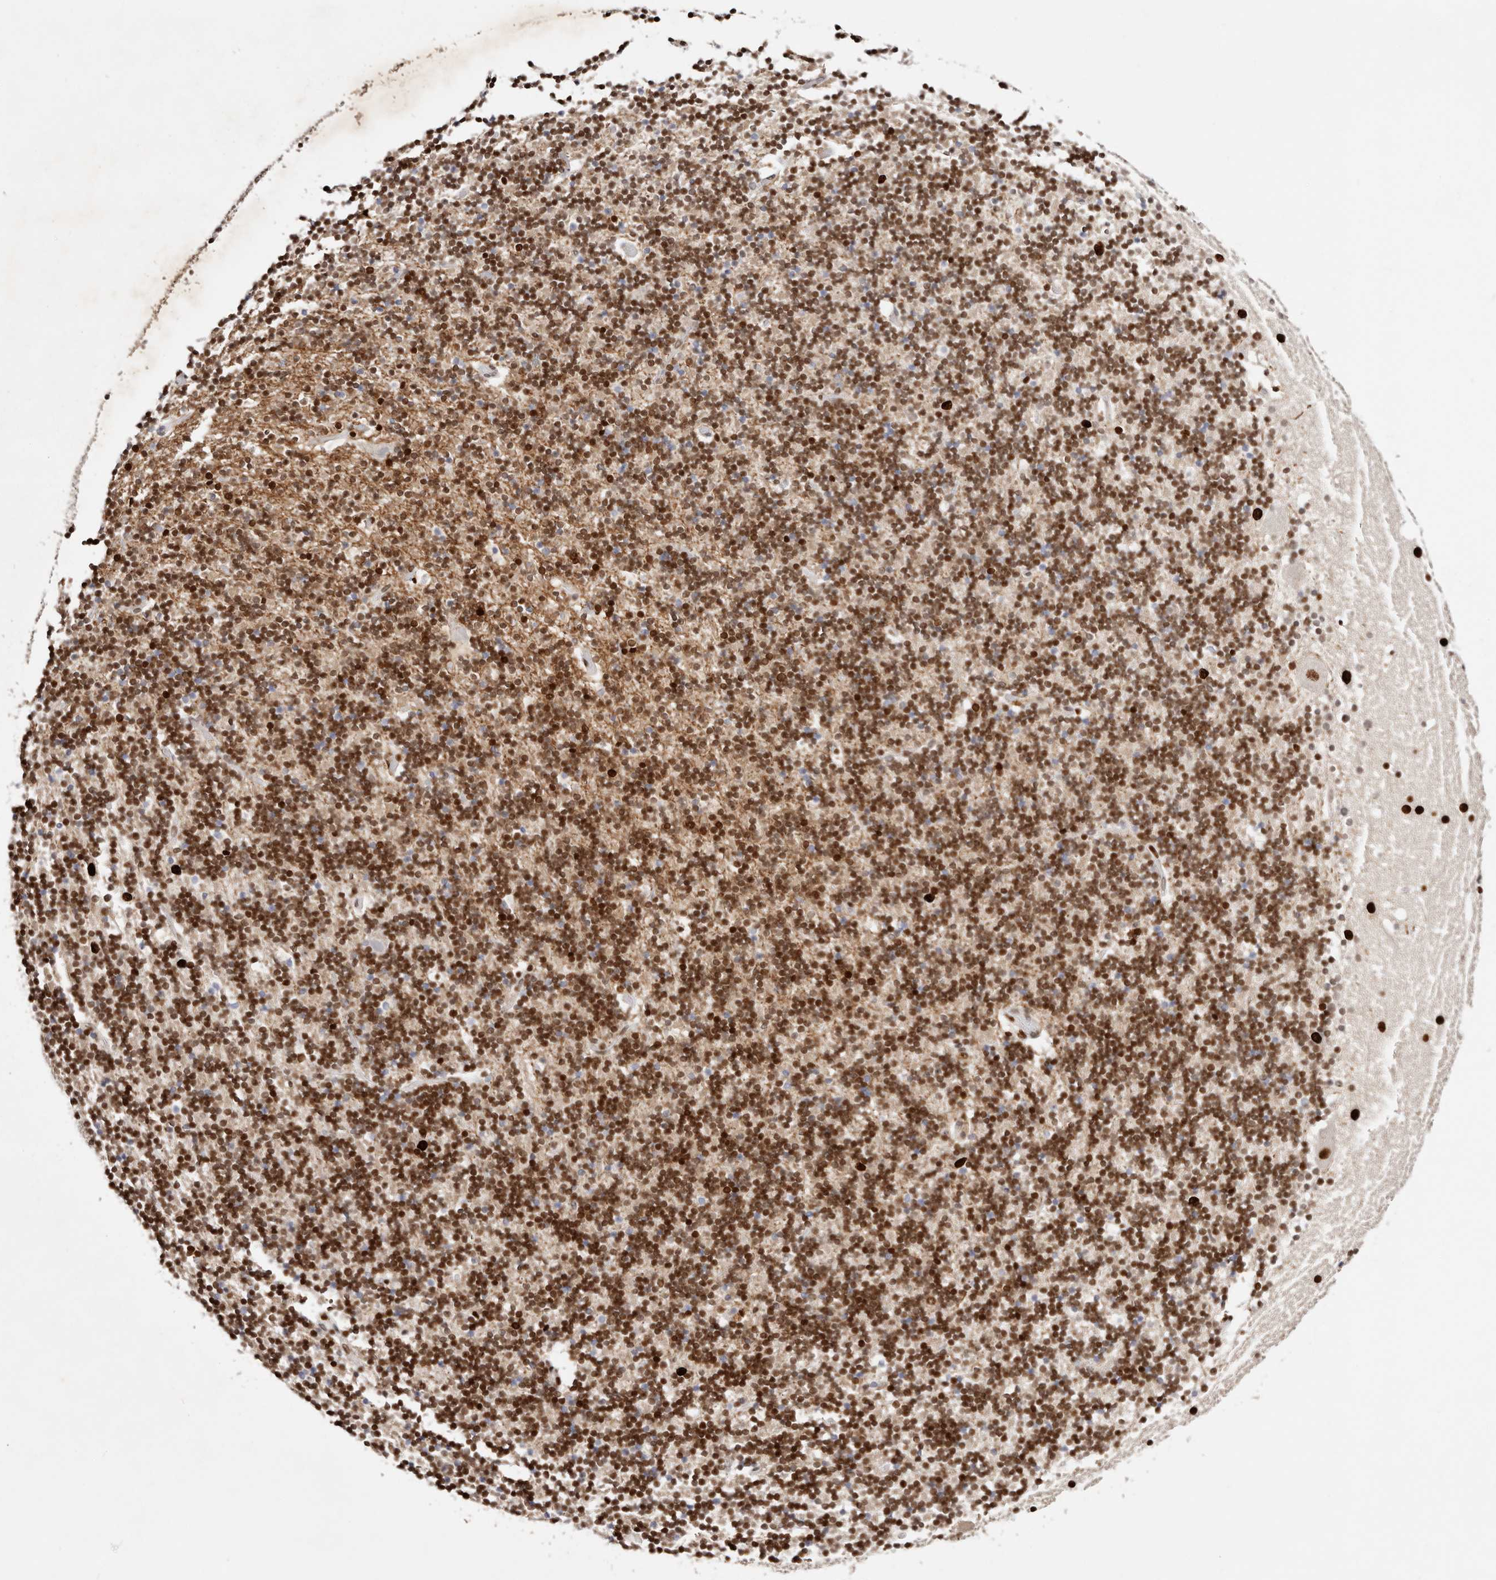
{"staining": {"intensity": "strong", "quantity": "25%-75%", "location": "nuclear"}, "tissue": "cerebellum", "cell_type": "Cells in granular layer", "image_type": "normal", "snomed": [{"axis": "morphology", "description": "Normal tissue, NOS"}, {"axis": "topography", "description": "Cerebellum"}], "caption": "Unremarkable cerebellum displays strong nuclear expression in approximately 25%-75% of cells in granular layer The staining was performed using DAB (3,3'-diaminobenzidine) to visualize the protein expression in brown, while the nuclei were stained in blue with hematoxylin (Magnification: 20x)..", "gene": "IQGAP3", "patient": {"sex": "male", "age": 57}}